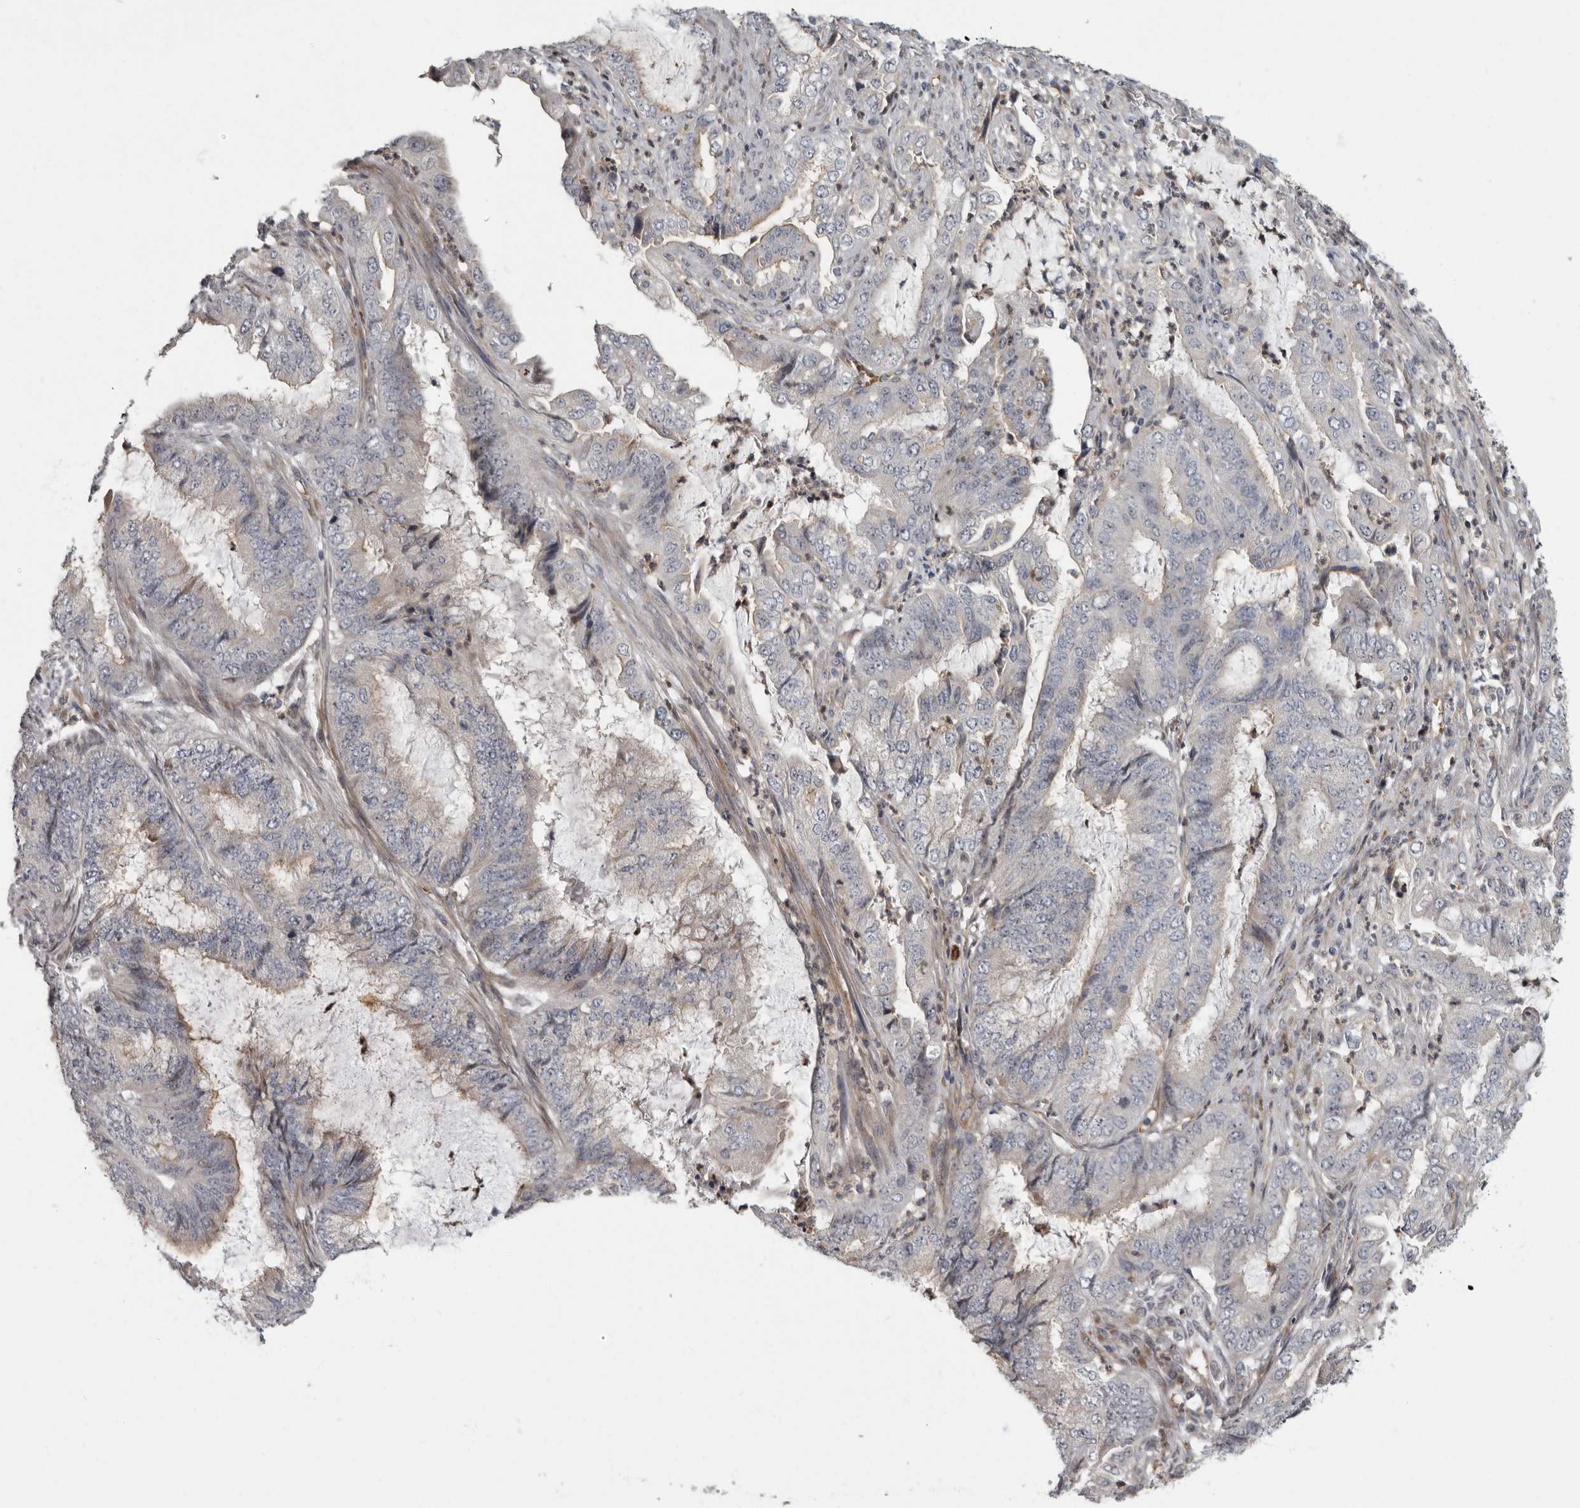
{"staining": {"intensity": "moderate", "quantity": "<25%", "location": "cytoplasmic/membranous,nuclear"}, "tissue": "endometrial cancer", "cell_type": "Tumor cells", "image_type": "cancer", "snomed": [{"axis": "morphology", "description": "Adenocarcinoma, NOS"}, {"axis": "topography", "description": "Endometrium"}], "caption": "Protein expression by IHC displays moderate cytoplasmic/membranous and nuclear expression in approximately <25% of tumor cells in endometrial cancer (adenocarcinoma). Nuclei are stained in blue.", "gene": "PDCD11", "patient": {"sex": "female", "age": 49}}